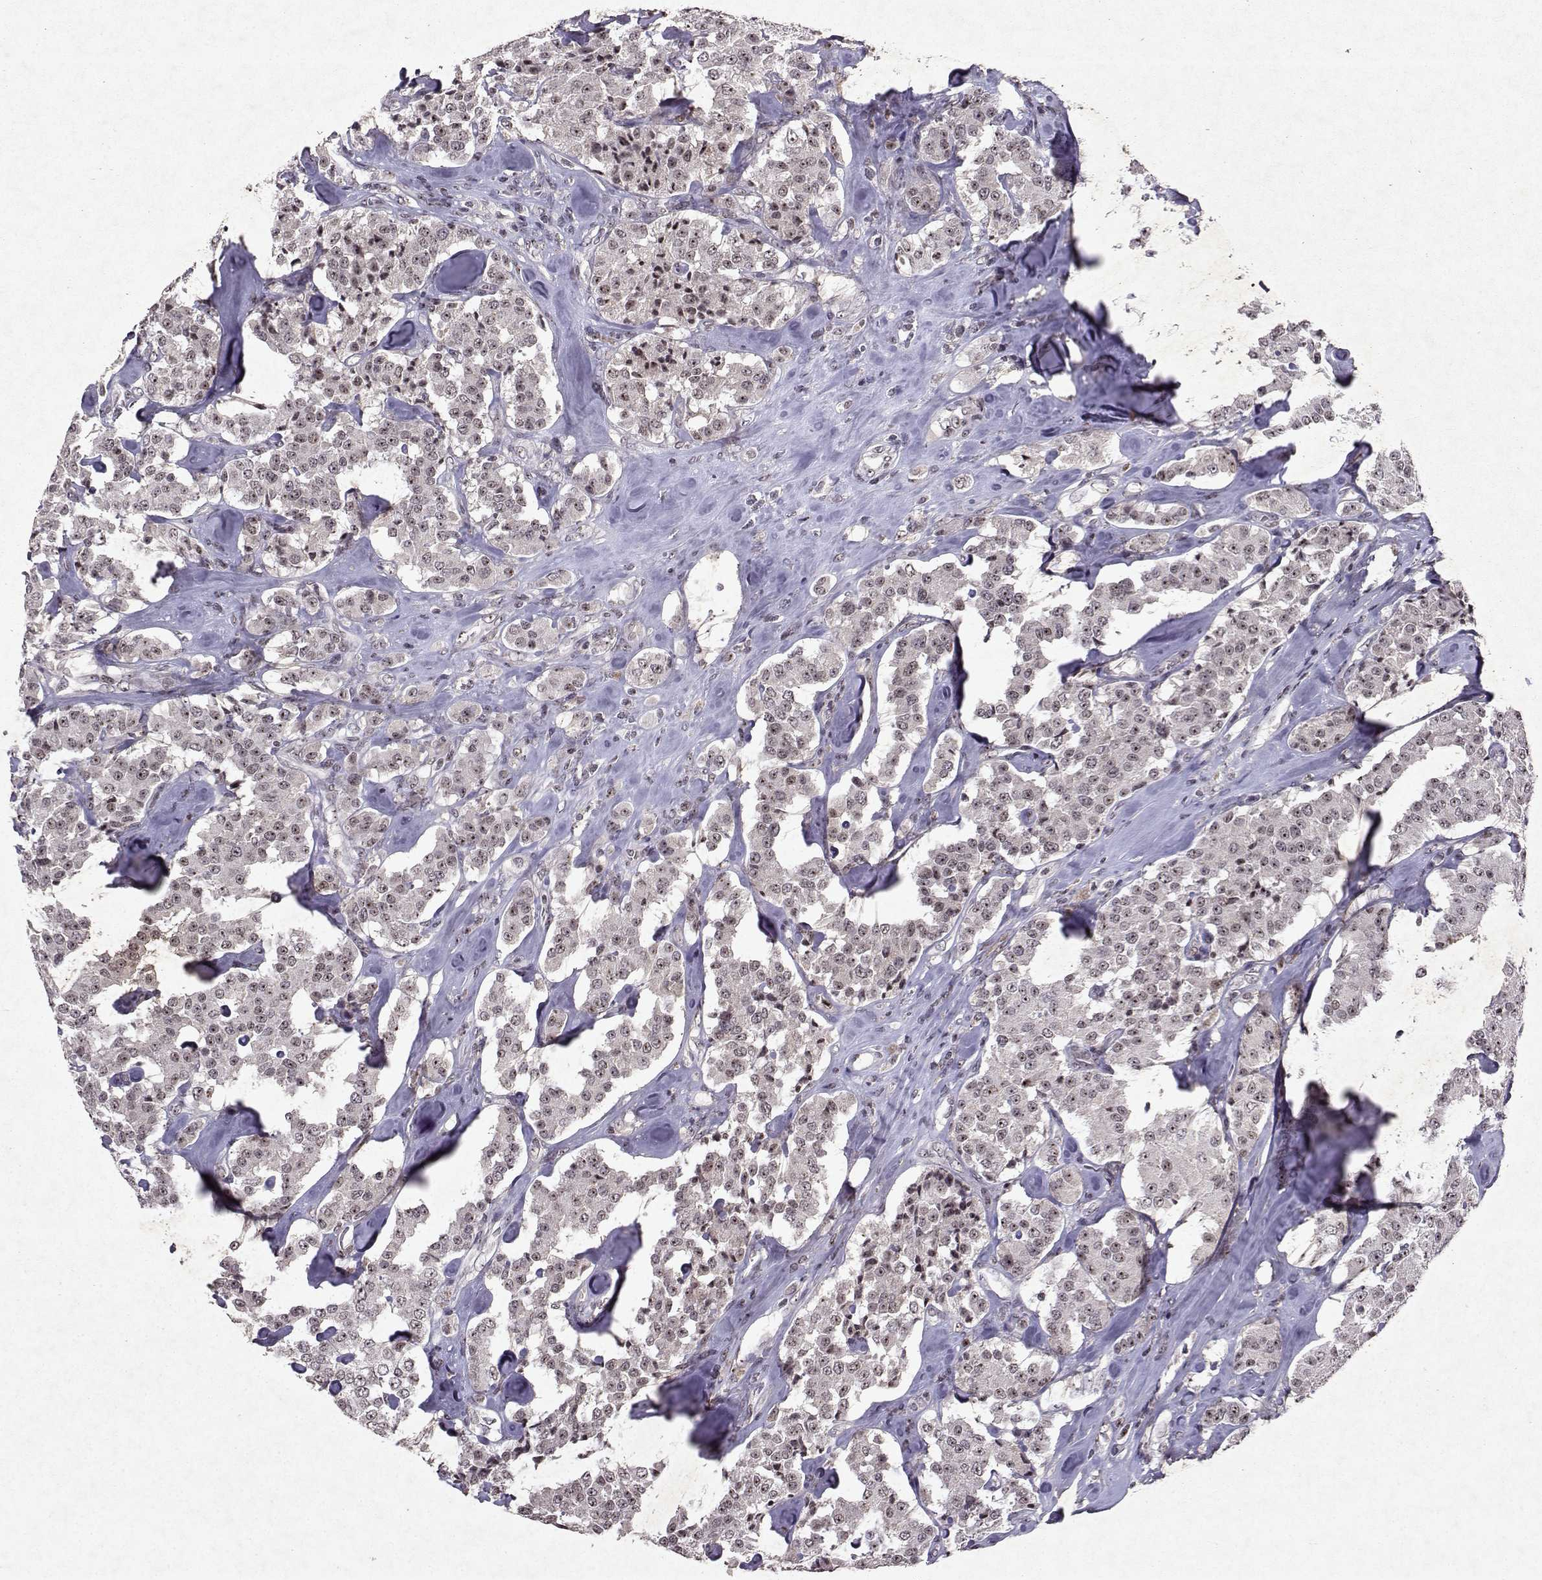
{"staining": {"intensity": "weak", "quantity": "<25%", "location": "nuclear"}, "tissue": "carcinoid", "cell_type": "Tumor cells", "image_type": "cancer", "snomed": [{"axis": "morphology", "description": "Carcinoid, malignant, NOS"}, {"axis": "topography", "description": "Pancreas"}], "caption": "Human malignant carcinoid stained for a protein using immunohistochemistry demonstrates no positivity in tumor cells.", "gene": "DDX56", "patient": {"sex": "male", "age": 41}}